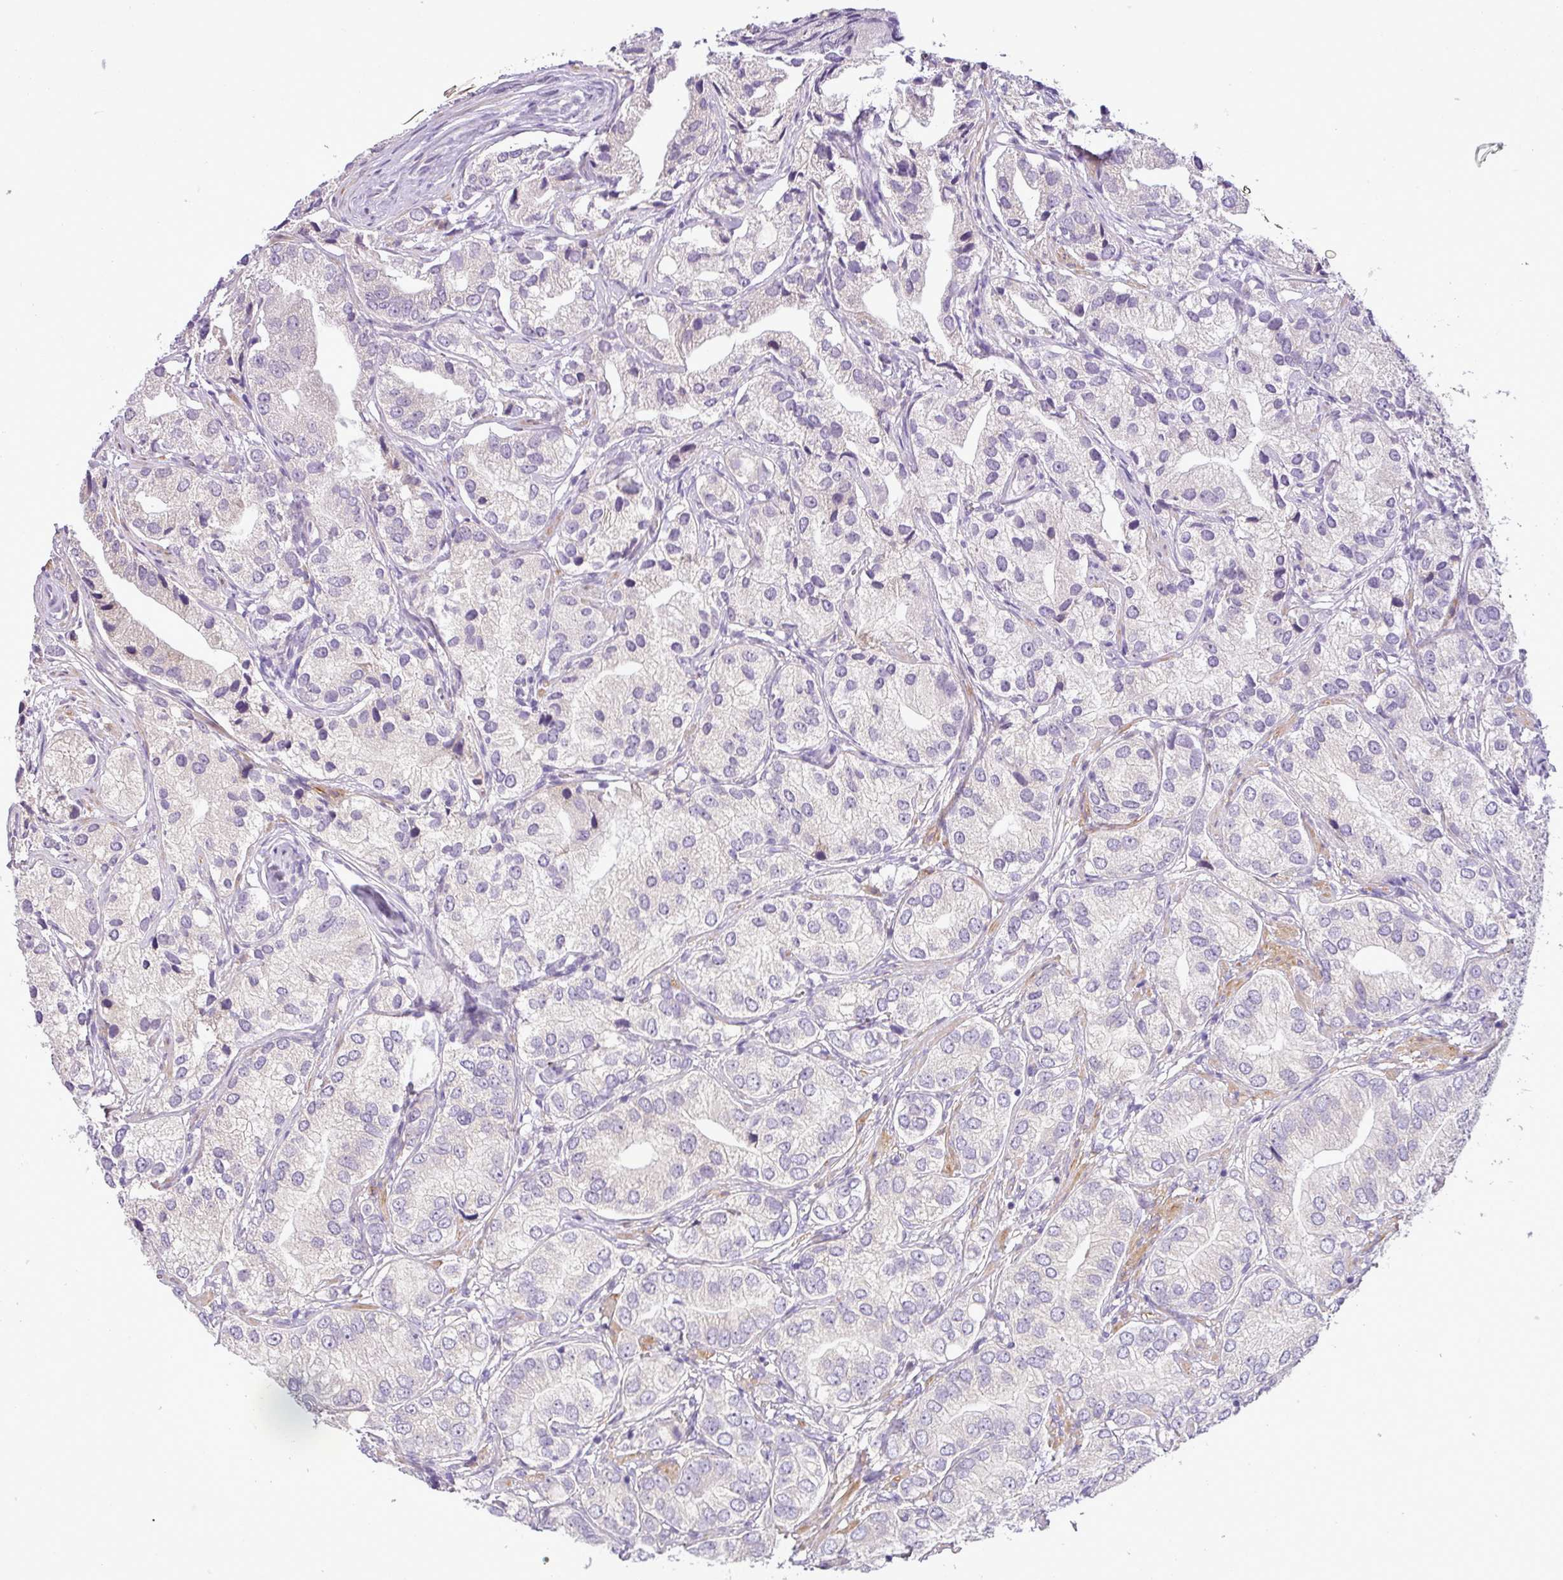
{"staining": {"intensity": "negative", "quantity": "none", "location": "none"}, "tissue": "prostate cancer", "cell_type": "Tumor cells", "image_type": "cancer", "snomed": [{"axis": "morphology", "description": "Adenocarcinoma, High grade"}, {"axis": "topography", "description": "Prostate"}], "caption": "Immunohistochemistry image of neoplastic tissue: human prostate adenocarcinoma (high-grade) stained with DAB (3,3'-diaminobenzidine) demonstrates no significant protein expression in tumor cells.", "gene": "MOCS3", "patient": {"sex": "male", "age": 82}}